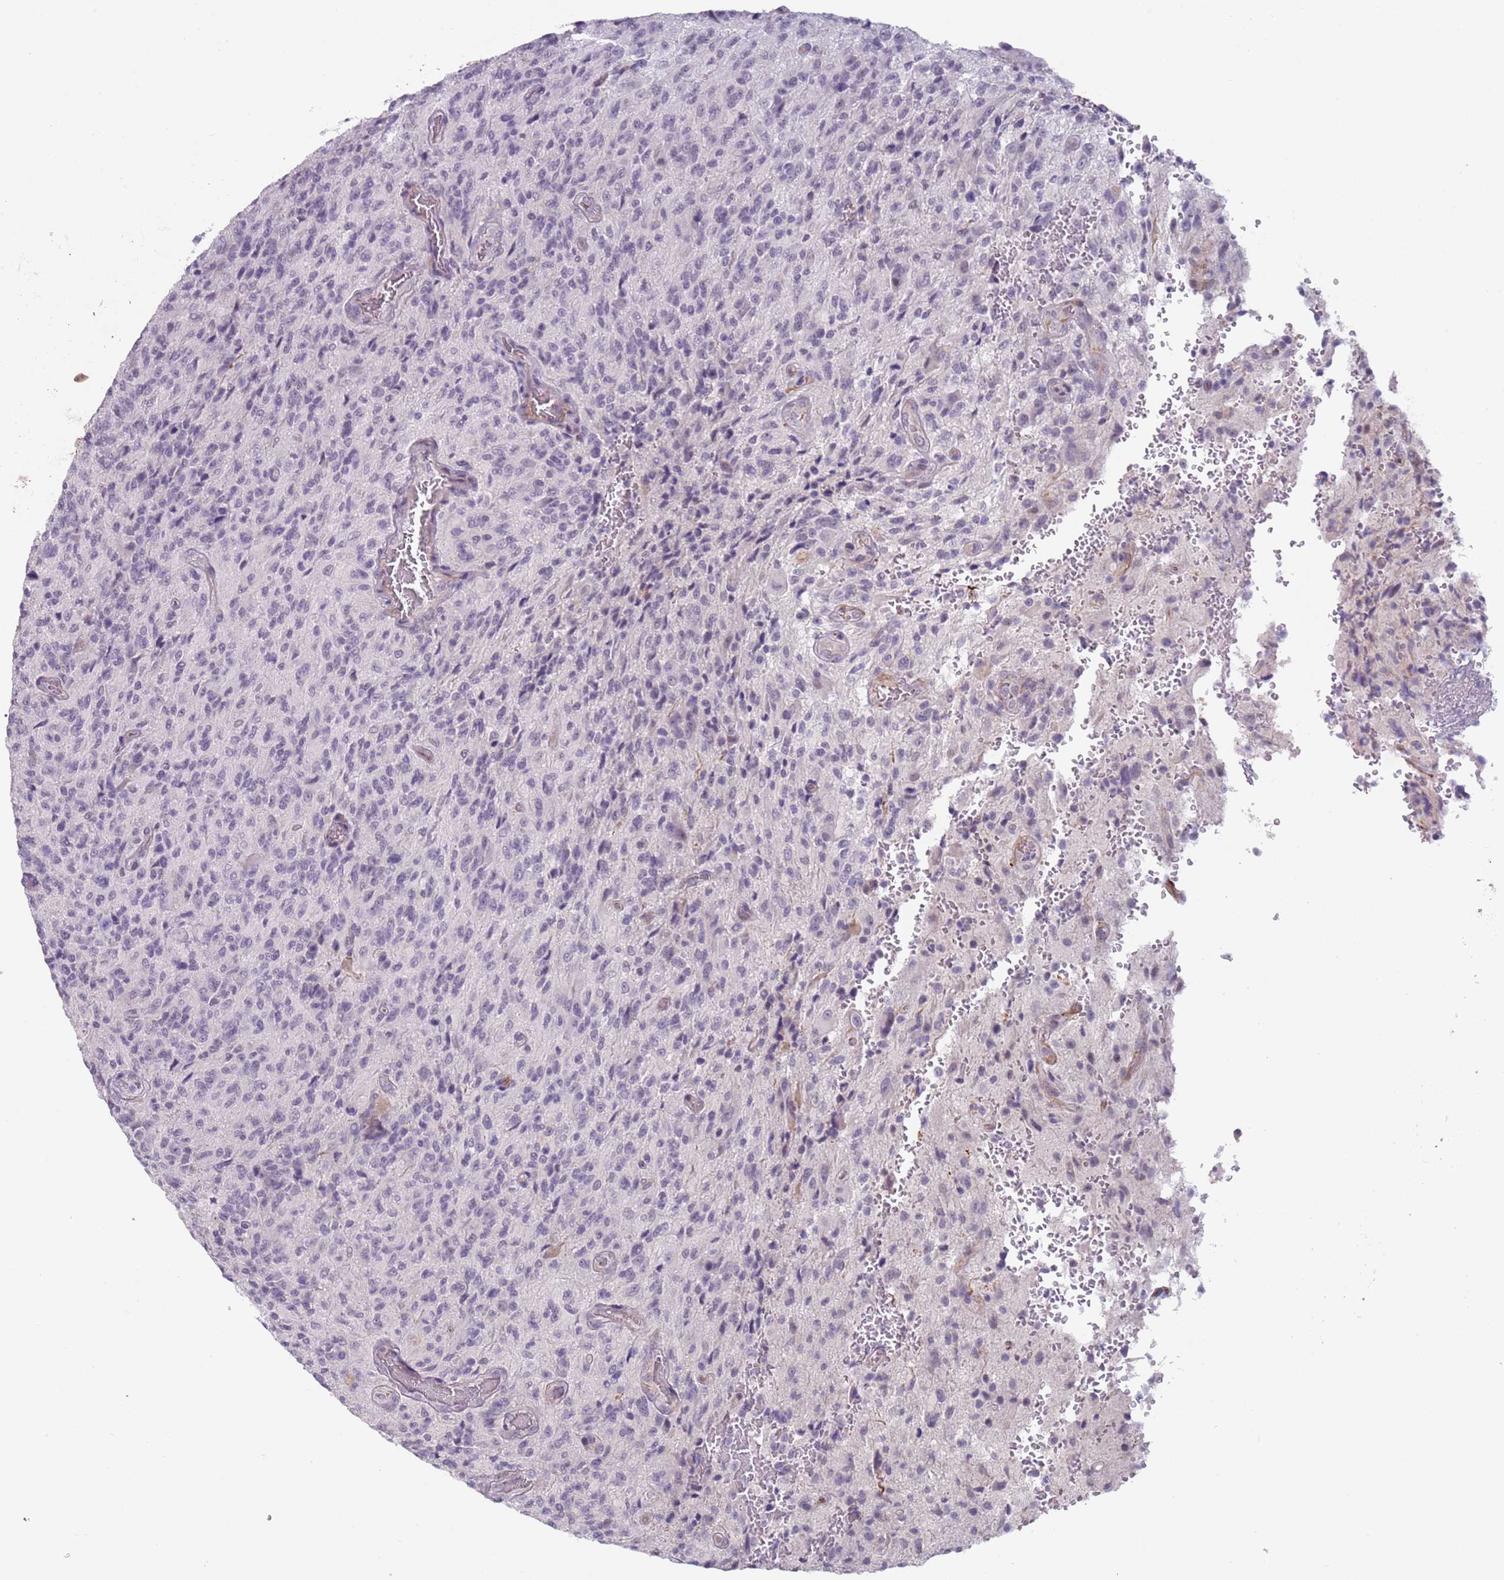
{"staining": {"intensity": "negative", "quantity": "none", "location": "none"}, "tissue": "glioma", "cell_type": "Tumor cells", "image_type": "cancer", "snomed": [{"axis": "morphology", "description": "Normal tissue, NOS"}, {"axis": "morphology", "description": "Glioma, malignant, High grade"}, {"axis": "topography", "description": "Cerebral cortex"}], "caption": "Tumor cells are negative for protein expression in human glioma.", "gene": "NBPF3", "patient": {"sex": "male", "age": 56}}